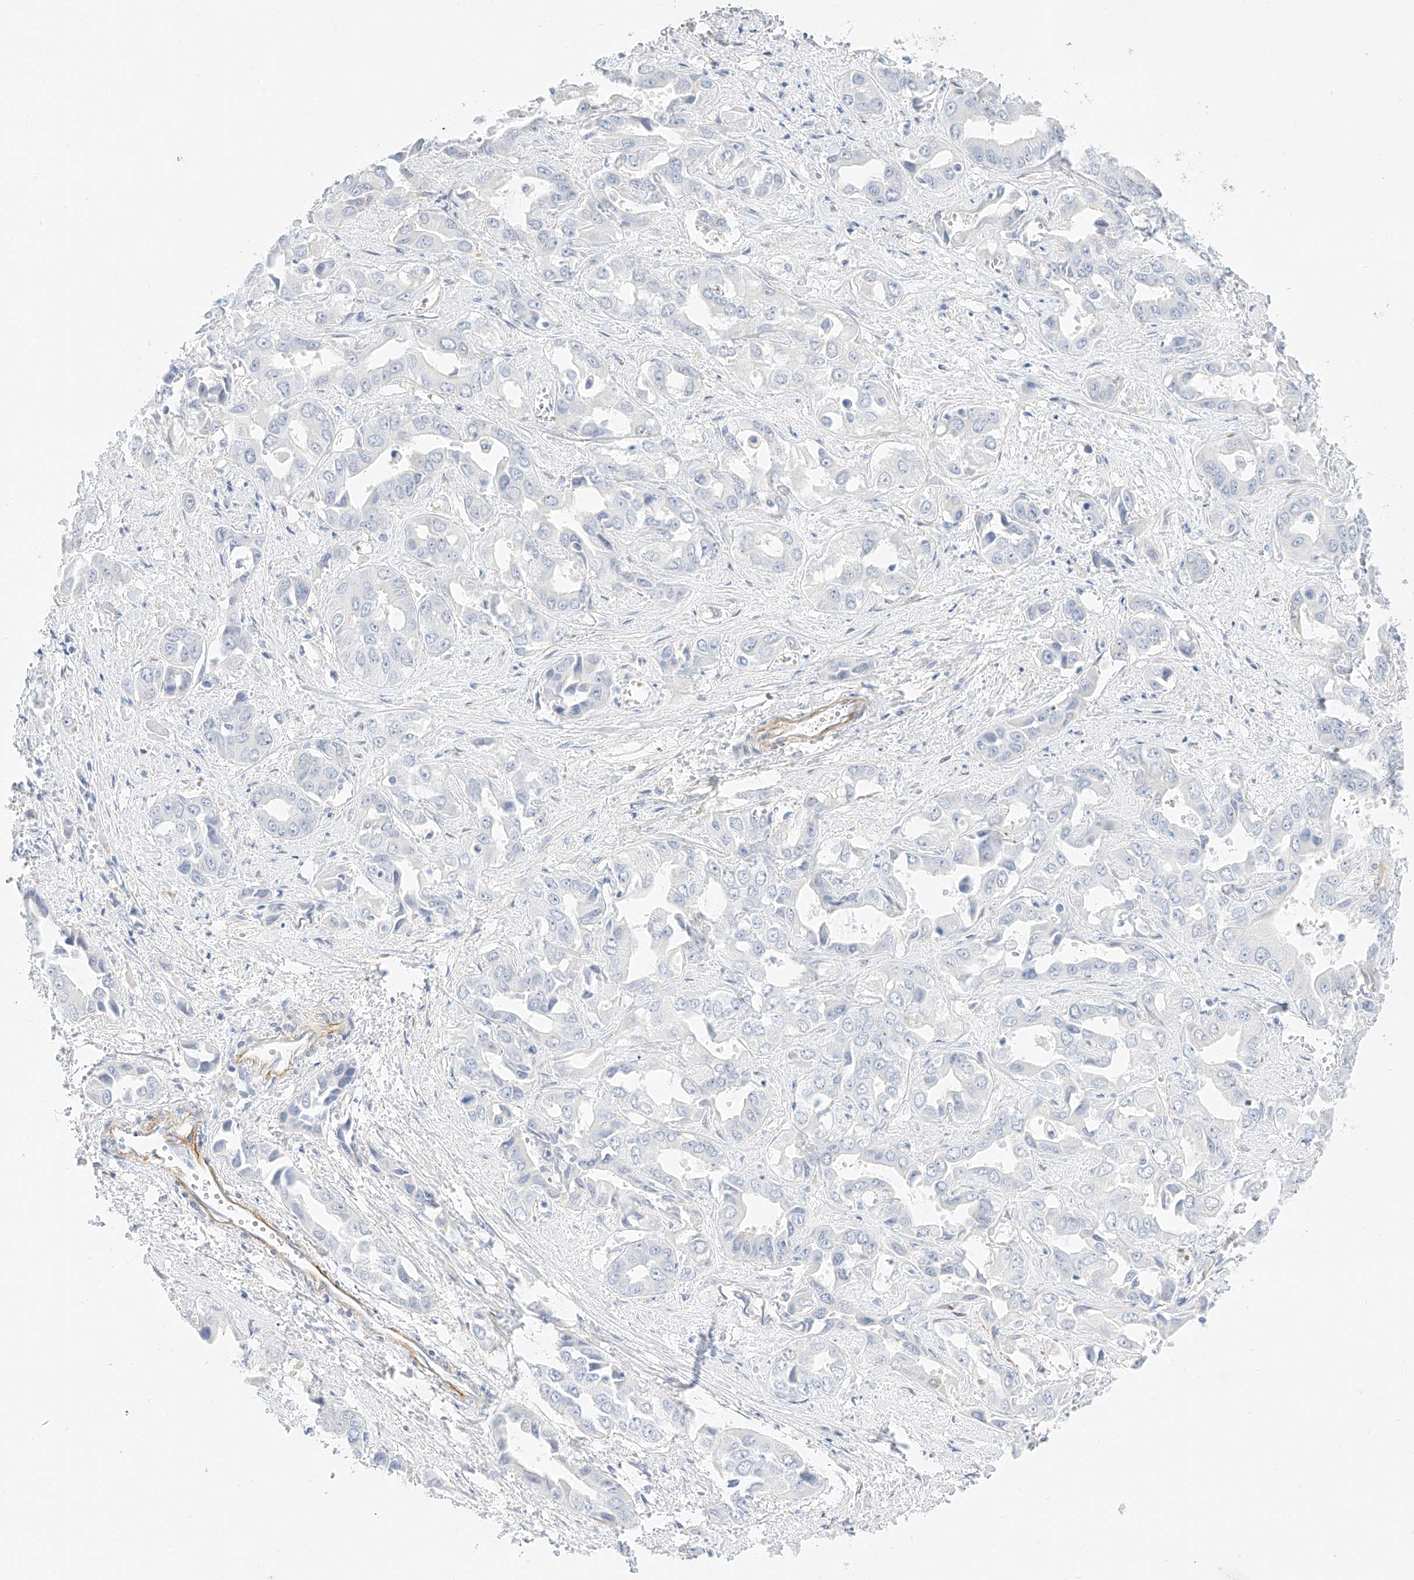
{"staining": {"intensity": "negative", "quantity": "none", "location": "none"}, "tissue": "liver cancer", "cell_type": "Tumor cells", "image_type": "cancer", "snomed": [{"axis": "morphology", "description": "Cholangiocarcinoma"}, {"axis": "topography", "description": "Liver"}], "caption": "IHC histopathology image of neoplastic tissue: human liver cancer (cholangiocarcinoma) stained with DAB shows no significant protein expression in tumor cells.", "gene": "CDCP2", "patient": {"sex": "female", "age": 52}}